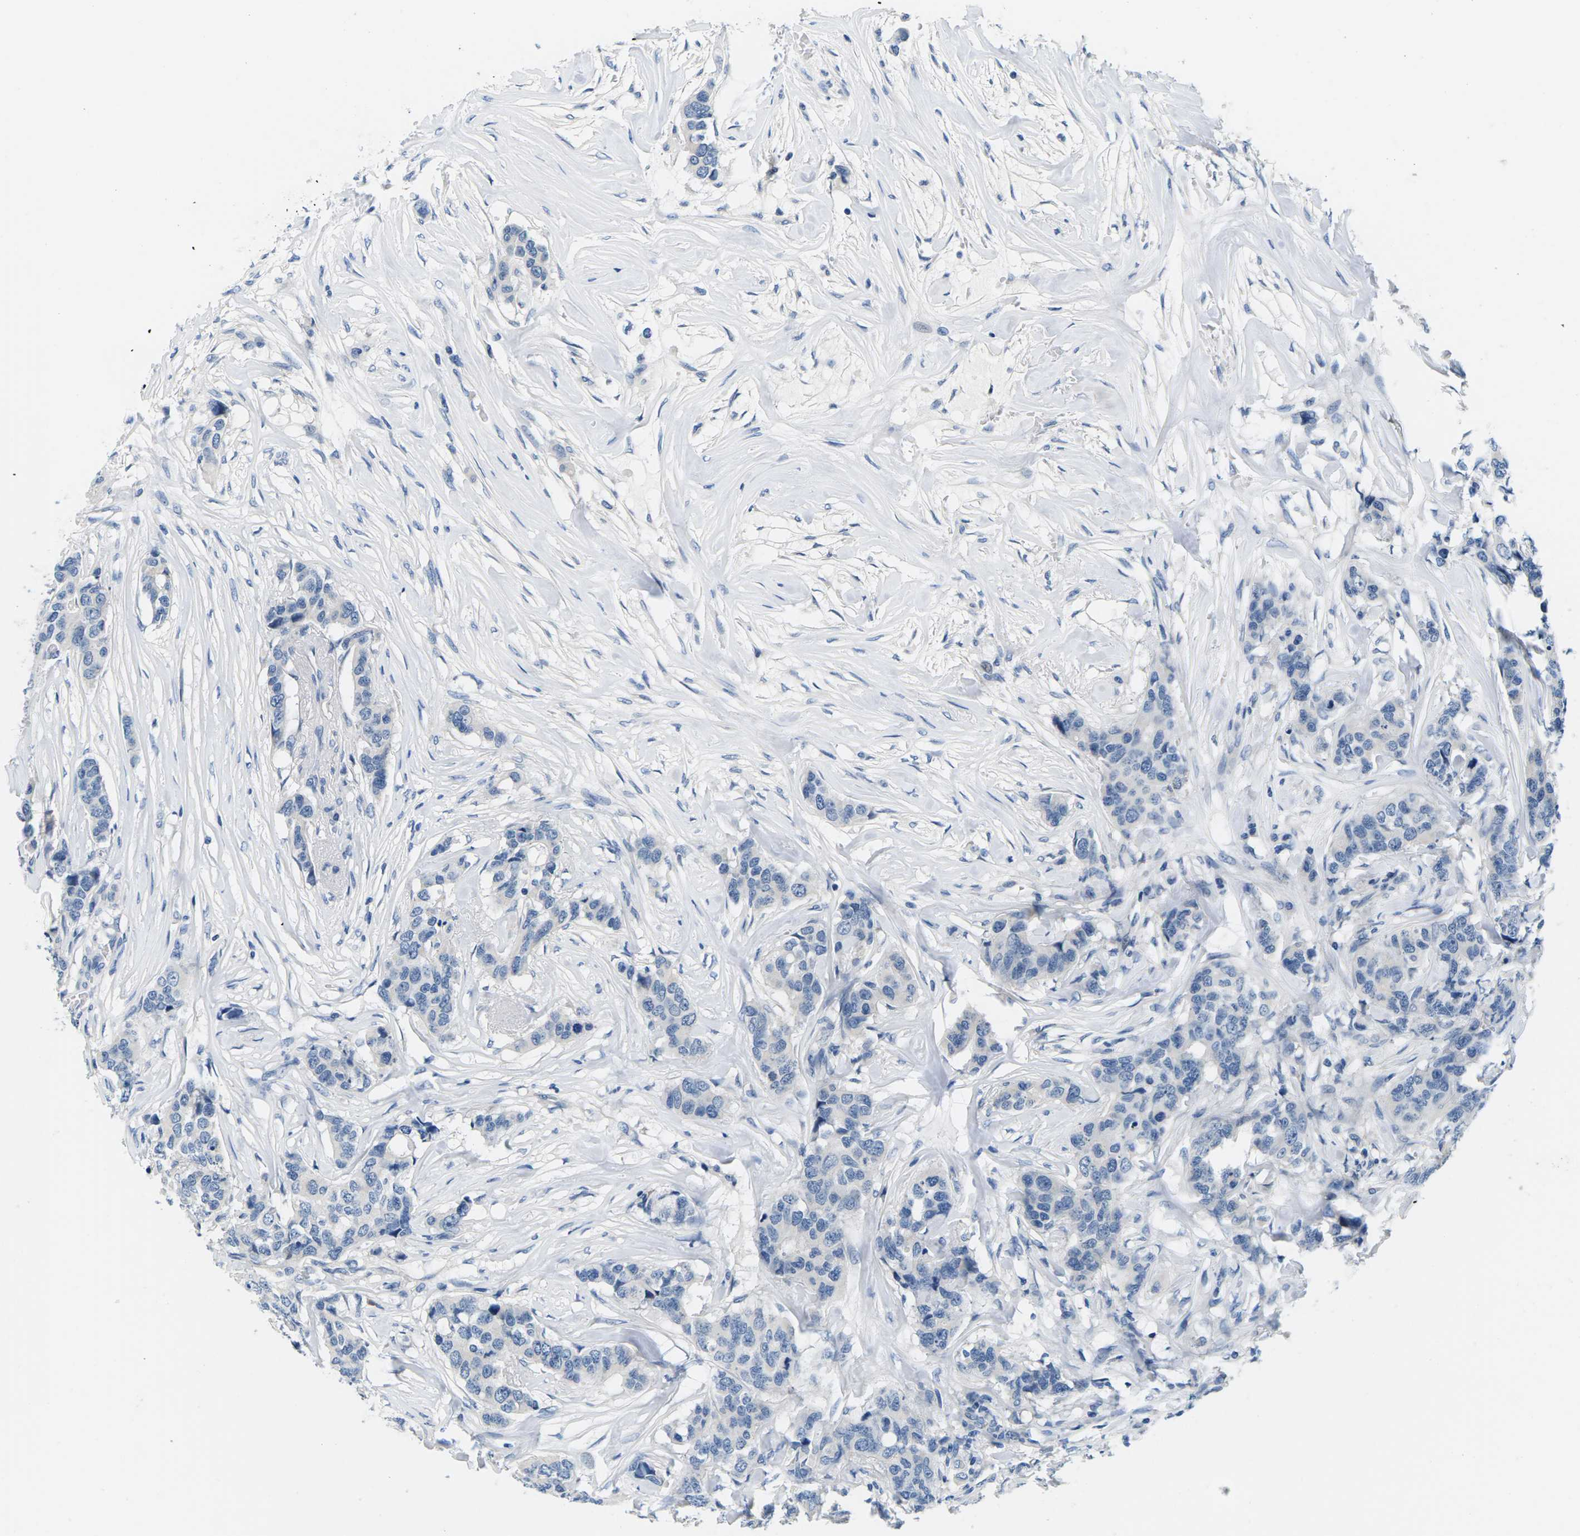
{"staining": {"intensity": "negative", "quantity": "none", "location": "none"}, "tissue": "breast cancer", "cell_type": "Tumor cells", "image_type": "cancer", "snomed": [{"axis": "morphology", "description": "Lobular carcinoma"}, {"axis": "topography", "description": "Breast"}], "caption": "Immunohistochemistry (IHC) of human lobular carcinoma (breast) shows no staining in tumor cells.", "gene": "TSPAN2", "patient": {"sex": "female", "age": 59}}